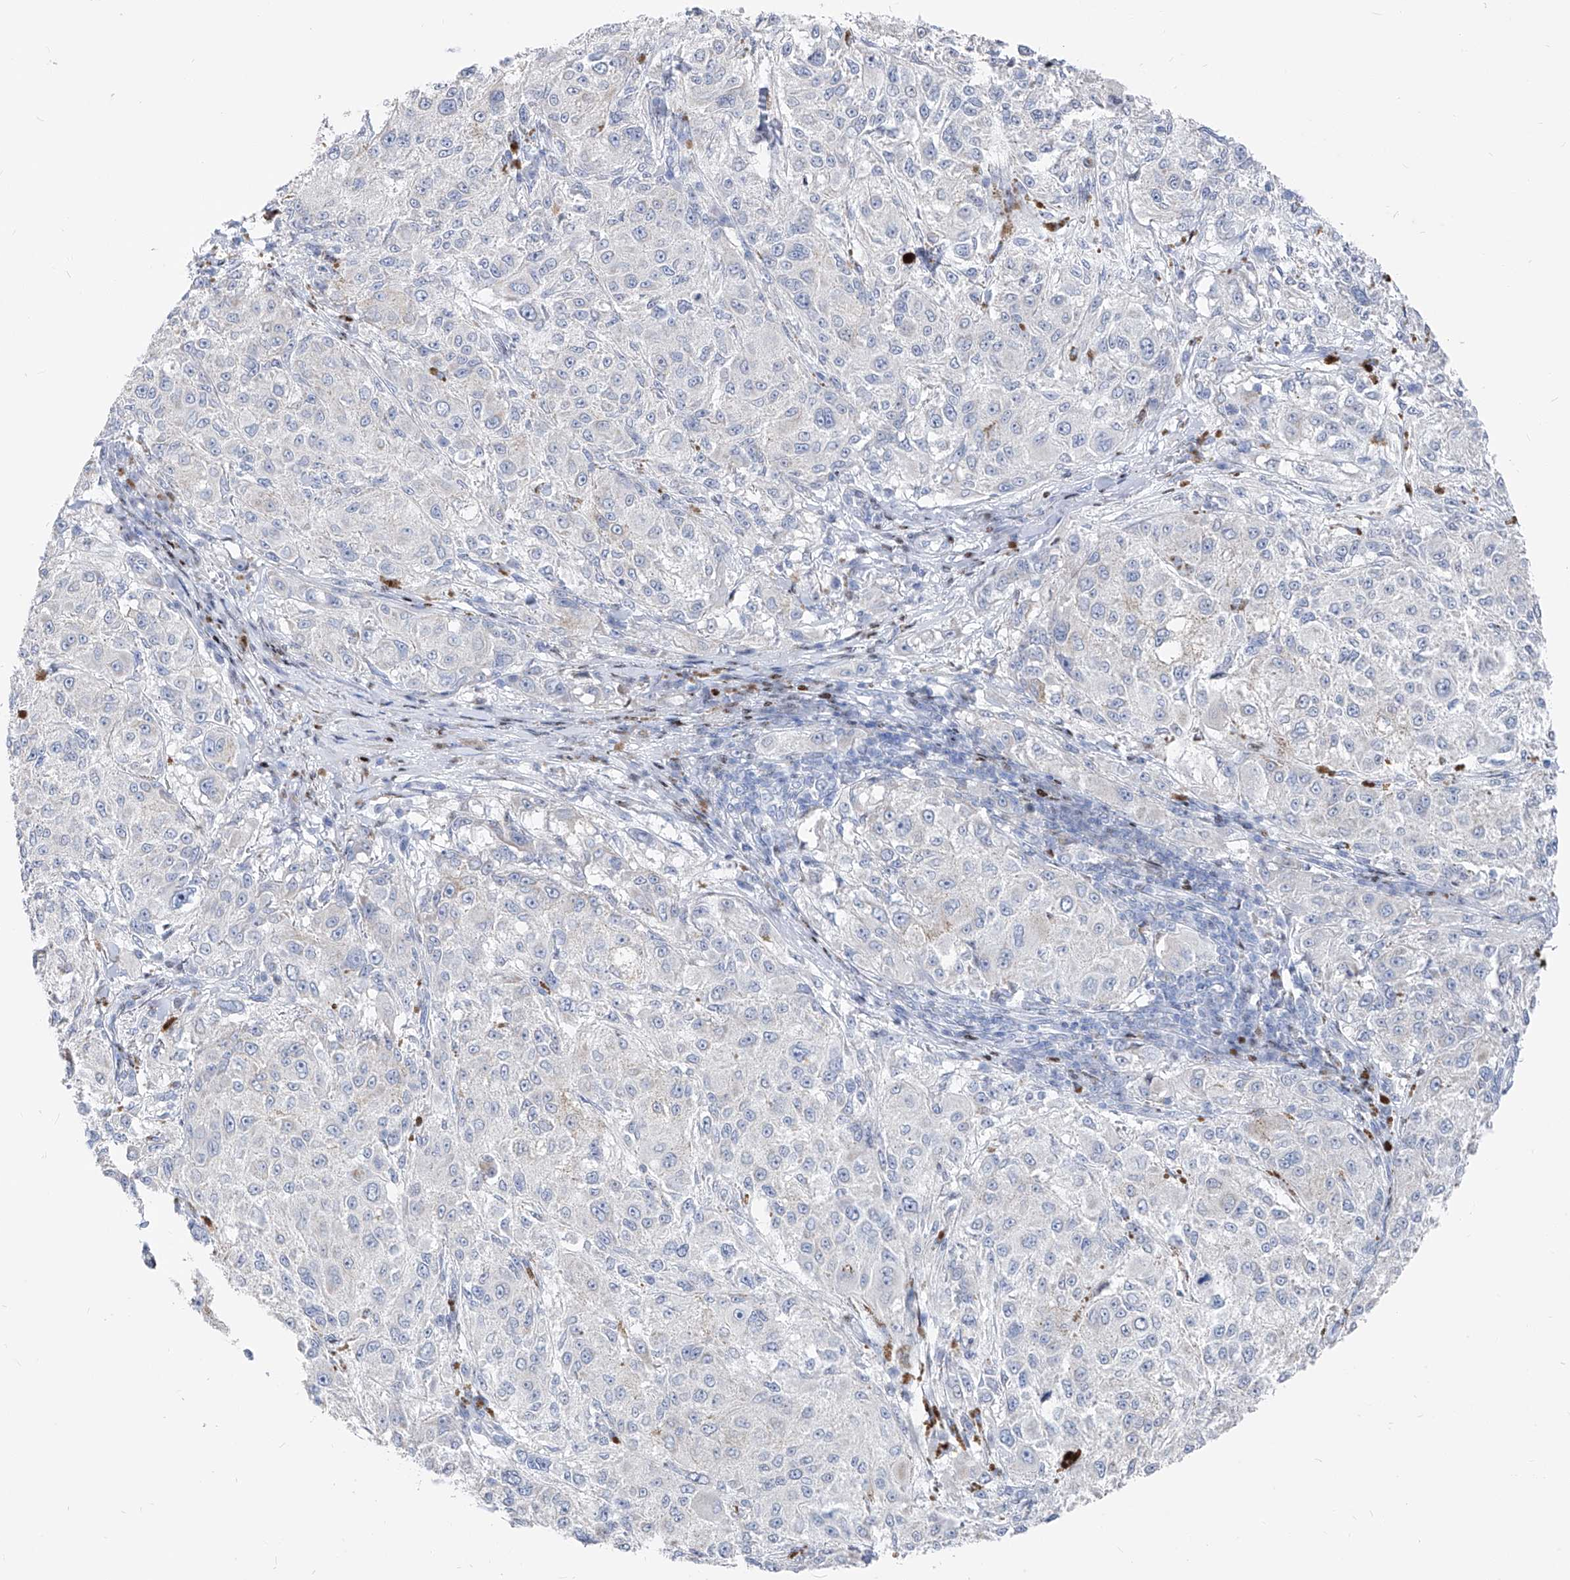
{"staining": {"intensity": "negative", "quantity": "none", "location": "none"}, "tissue": "melanoma", "cell_type": "Tumor cells", "image_type": "cancer", "snomed": [{"axis": "morphology", "description": "Necrosis, NOS"}, {"axis": "morphology", "description": "Malignant melanoma, NOS"}, {"axis": "topography", "description": "Skin"}], "caption": "Tumor cells show no significant protein positivity in malignant melanoma.", "gene": "FRS3", "patient": {"sex": "female", "age": 87}}